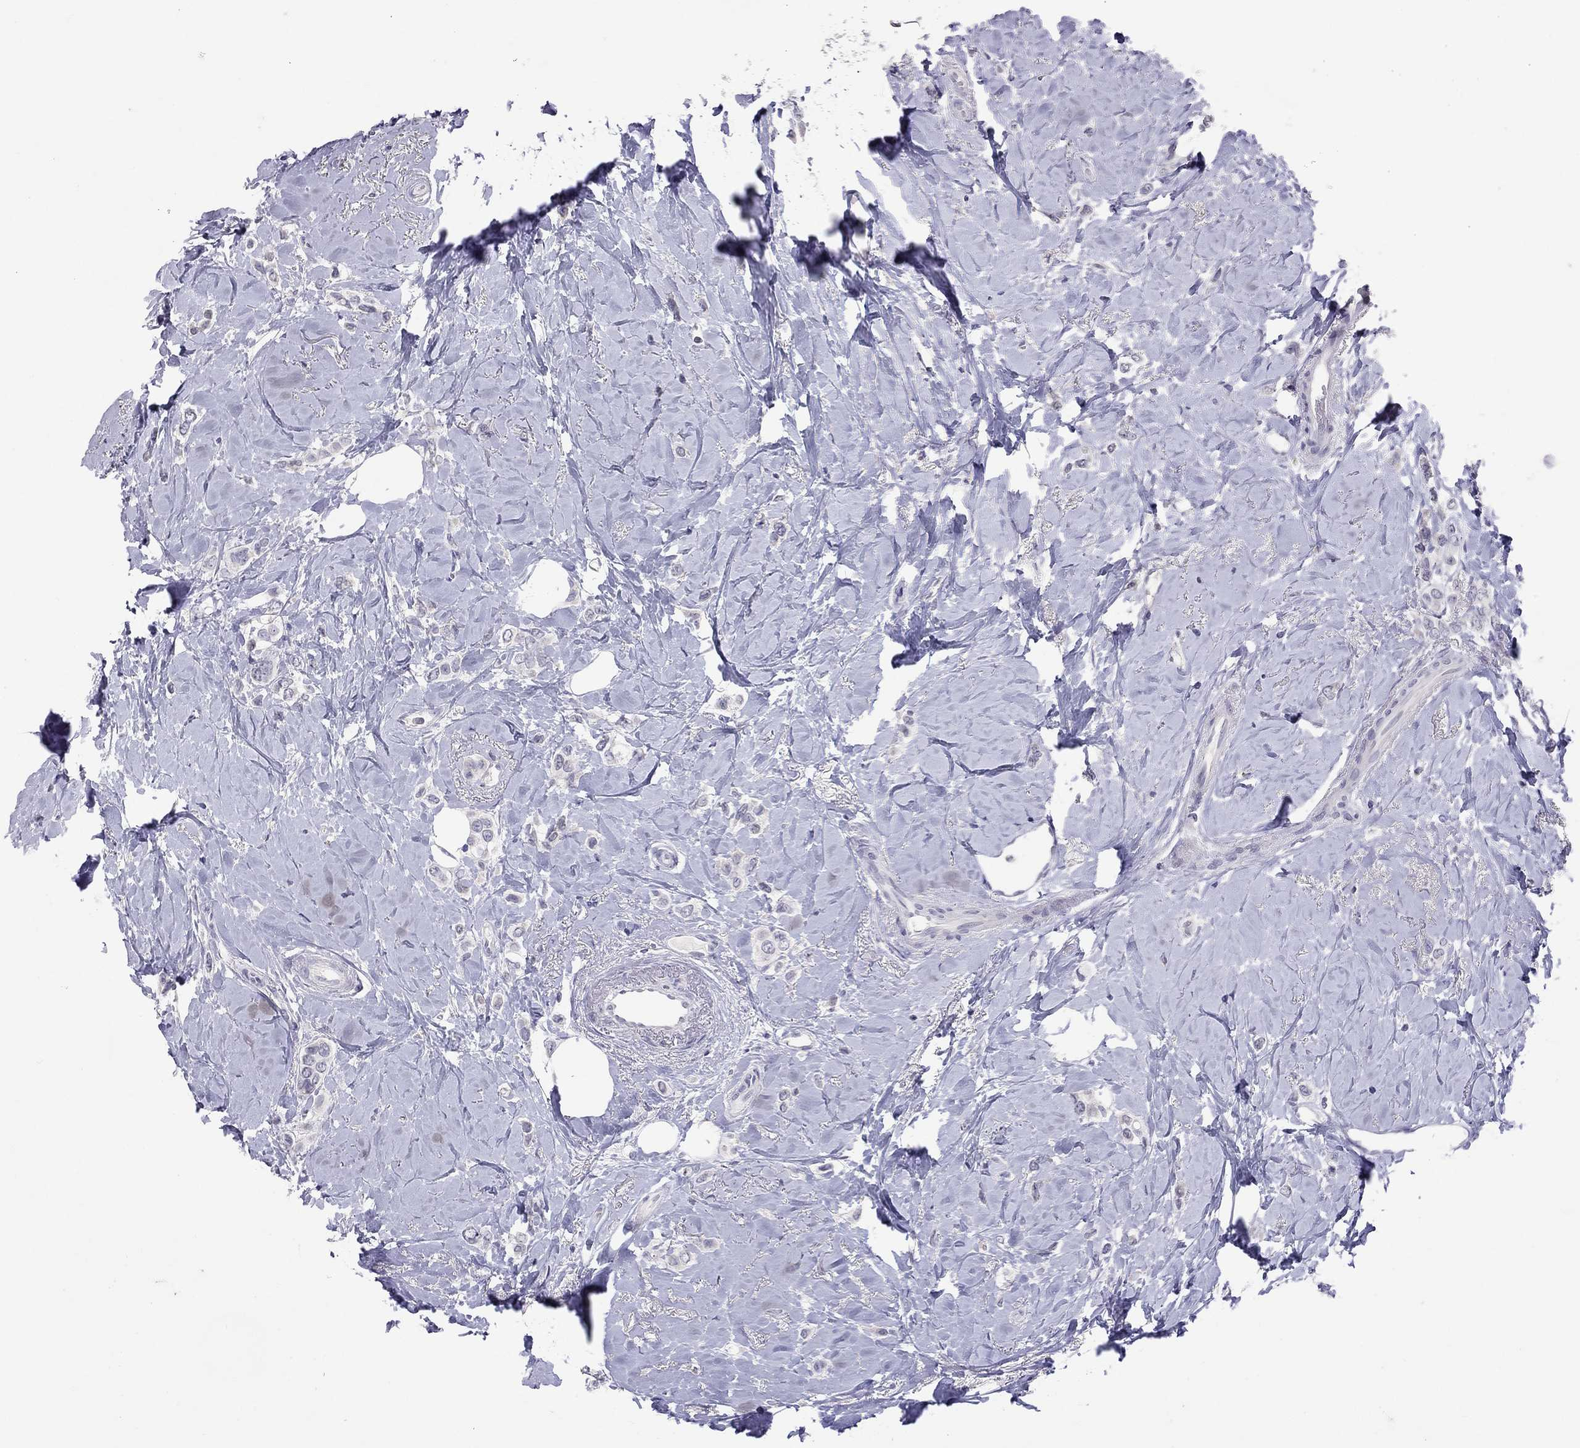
{"staining": {"intensity": "negative", "quantity": "none", "location": "none"}, "tissue": "breast cancer", "cell_type": "Tumor cells", "image_type": "cancer", "snomed": [{"axis": "morphology", "description": "Lobular carcinoma"}, {"axis": "topography", "description": "Breast"}], "caption": "Human breast cancer stained for a protein using immunohistochemistry shows no staining in tumor cells.", "gene": "SLAMF1", "patient": {"sex": "female", "age": 66}}